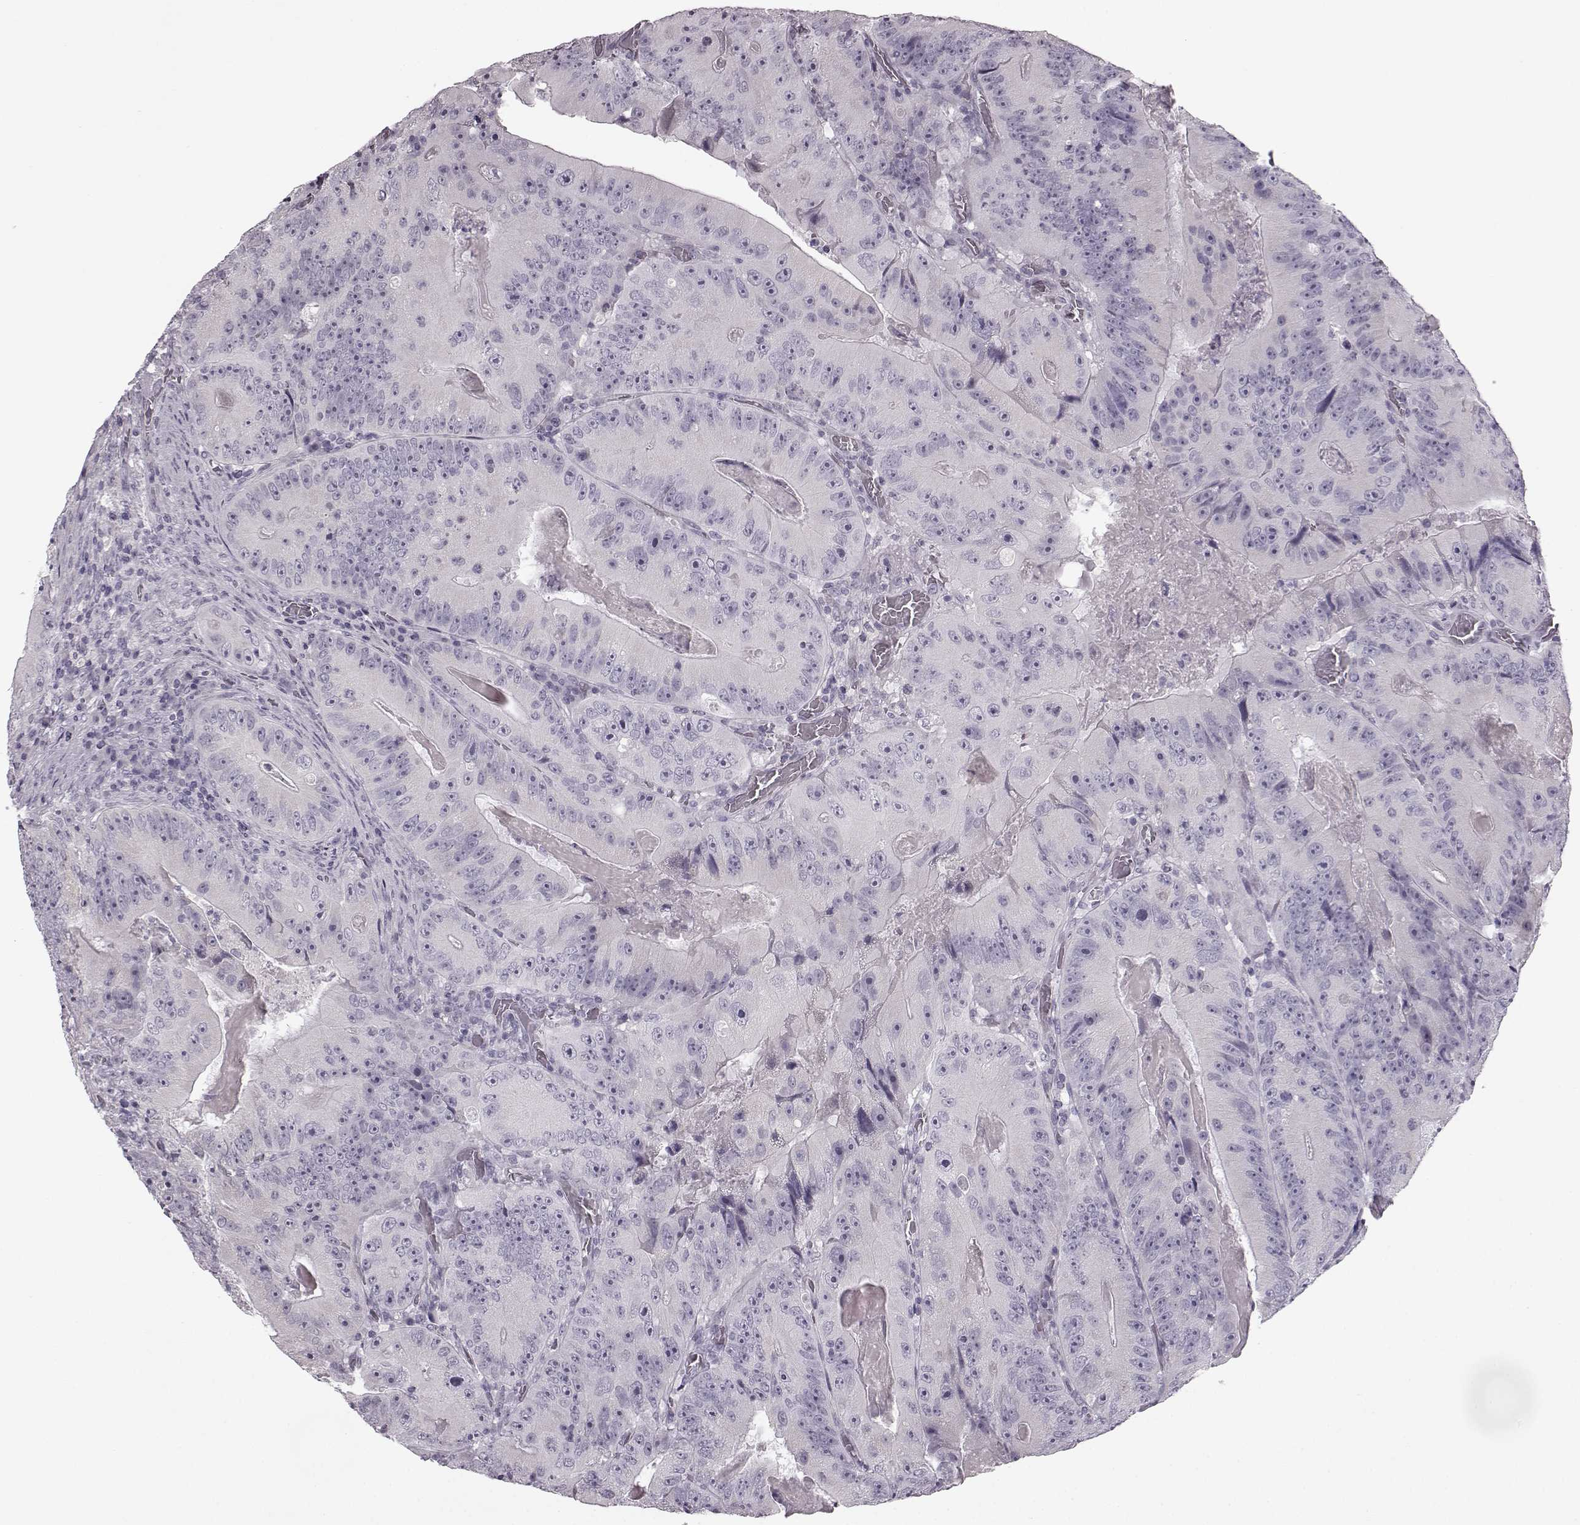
{"staining": {"intensity": "negative", "quantity": "none", "location": "none"}, "tissue": "colorectal cancer", "cell_type": "Tumor cells", "image_type": "cancer", "snomed": [{"axis": "morphology", "description": "Adenocarcinoma, NOS"}, {"axis": "topography", "description": "Colon"}], "caption": "A micrograph of colorectal adenocarcinoma stained for a protein shows no brown staining in tumor cells. (DAB (3,3'-diaminobenzidine) IHC visualized using brightfield microscopy, high magnification).", "gene": "SEMG2", "patient": {"sex": "female", "age": 86}}